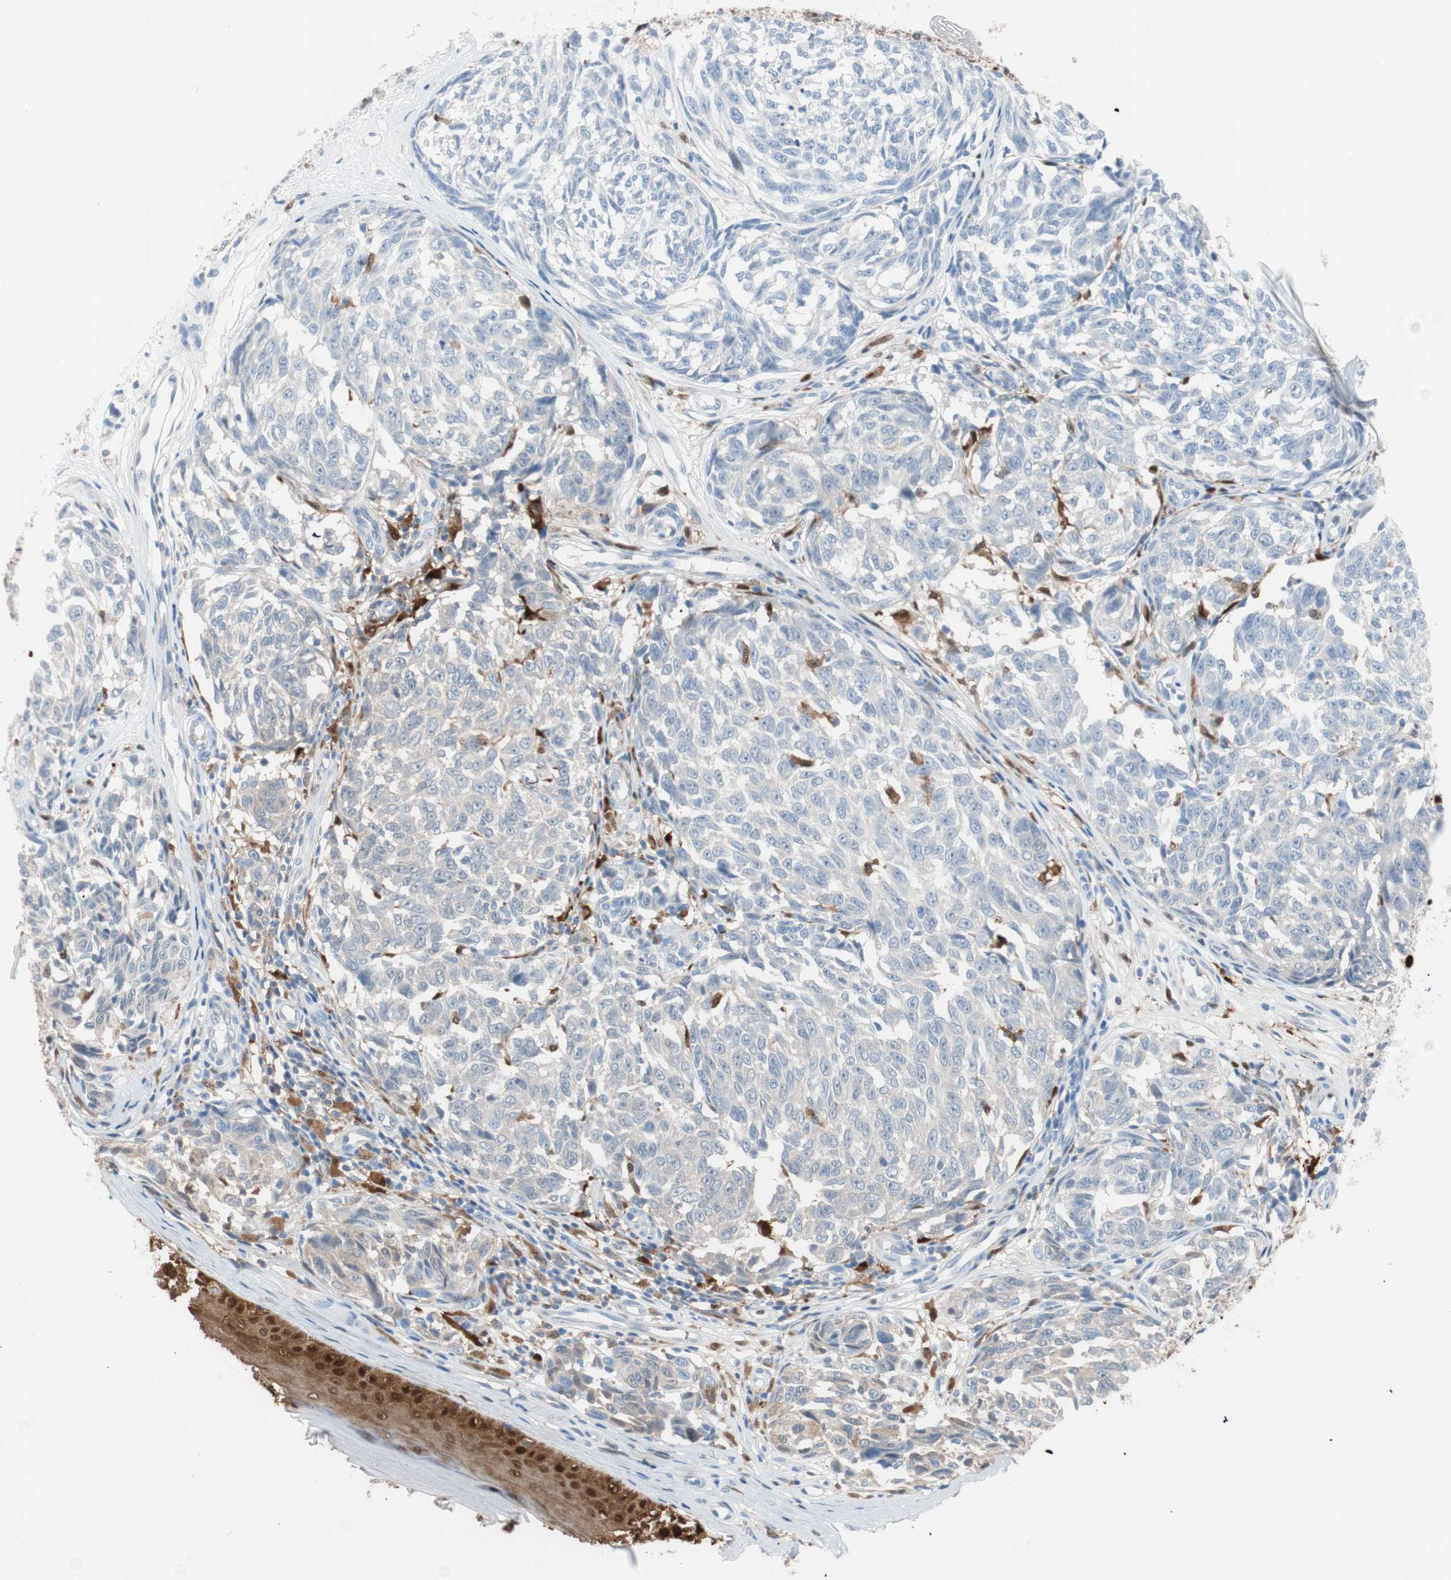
{"staining": {"intensity": "negative", "quantity": "none", "location": "none"}, "tissue": "melanoma", "cell_type": "Tumor cells", "image_type": "cancer", "snomed": [{"axis": "morphology", "description": "Malignant melanoma, NOS"}, {"axis": "topography", "description": "Skin"}], "caption": "Immunohistochemistry (IHC) of human melanoma reveals no expression in tumor cells.", "gene": "IL18", "patient": {"sex": "female", "age": 64}}